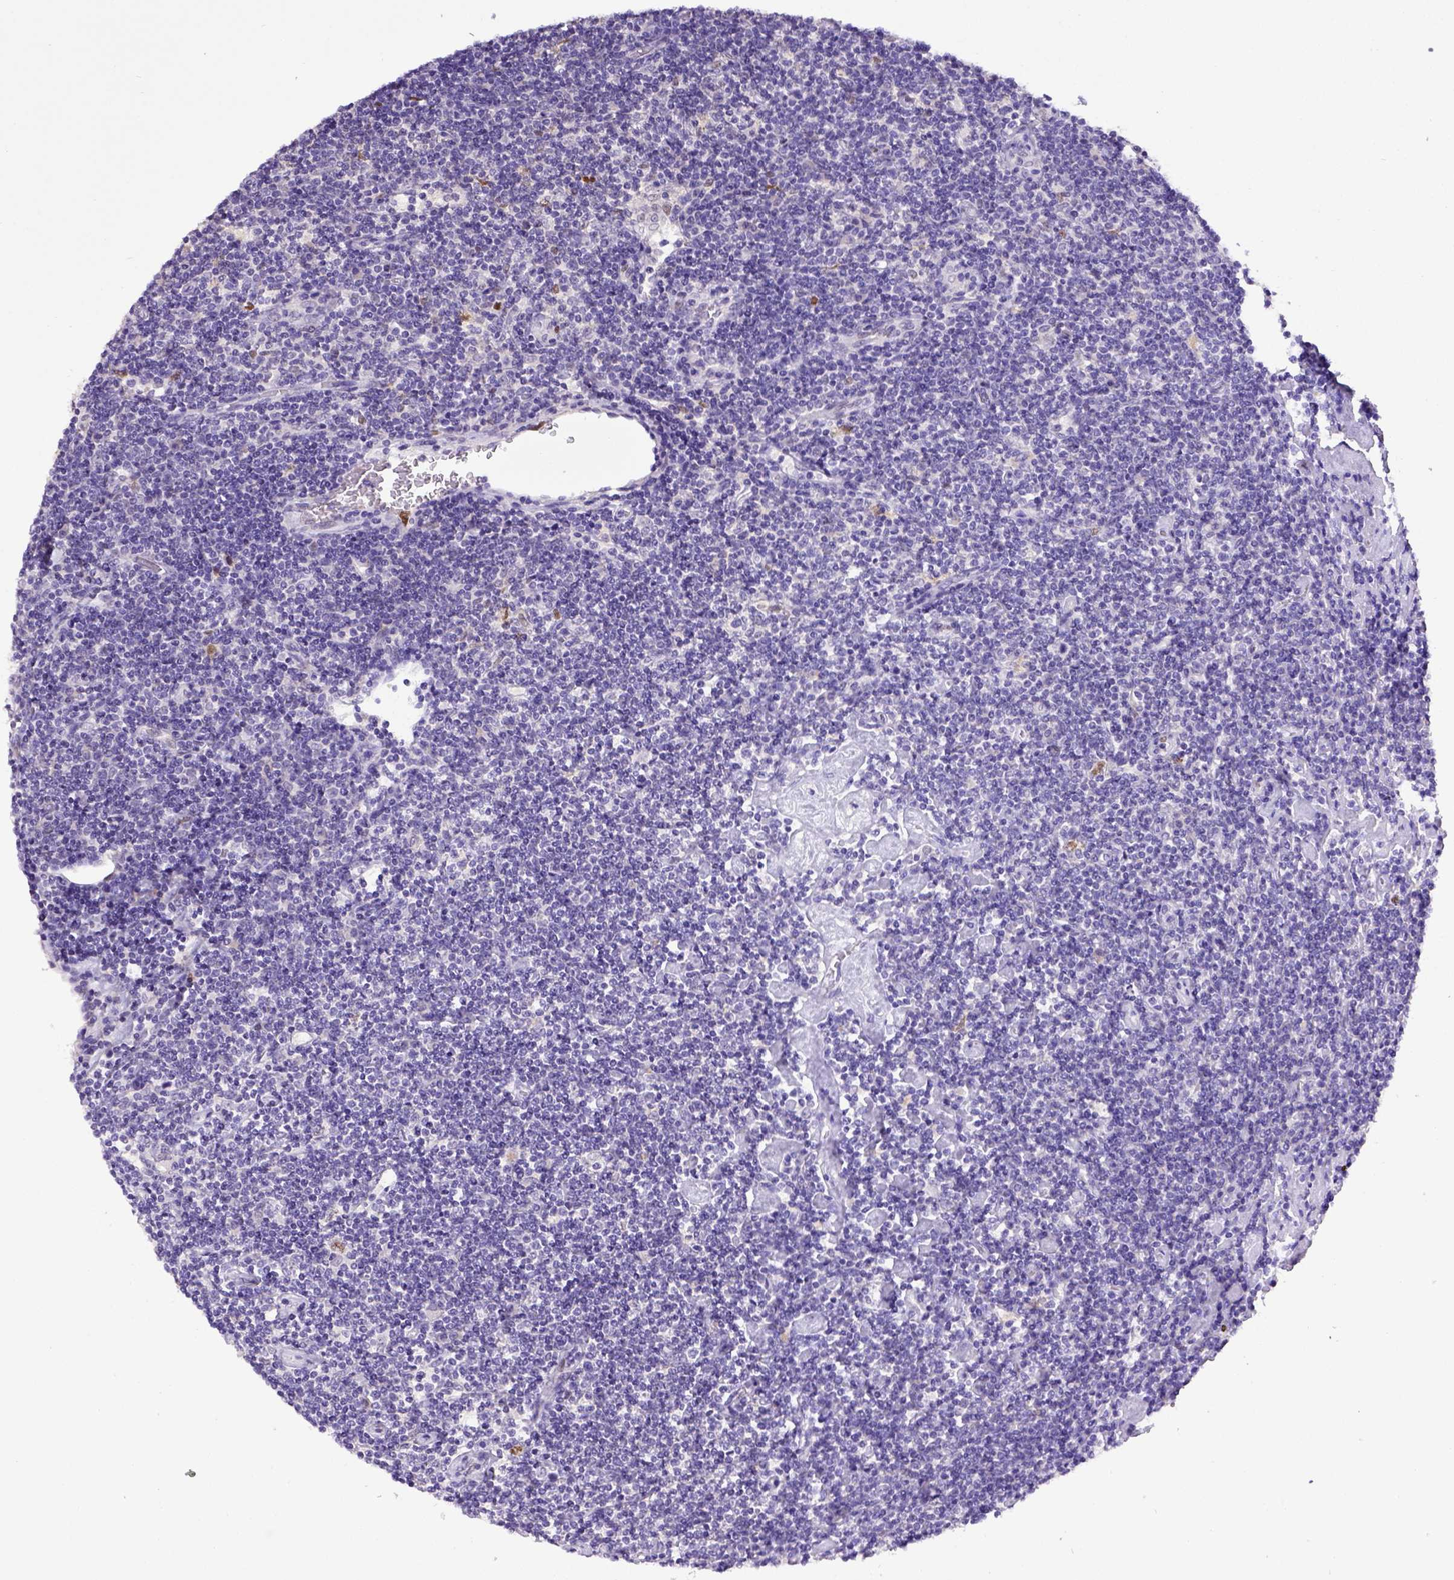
{"staining": {"intensity": "negative", "quantity": "none", "location": "none"}, "tissue": "lymphoma", "cell_type": "Tumor cells", "image_type": "cancer", "snomed": [{"axis": "morphology", "description": "Hodgkin's disease, NOS"}, {"axis": "topography", "description": "Lymph node"}], "caption": "This is a histopathology image of immunohistochemistry (IHC) staining of Hodgkin's disease, which shows no positivity in tumor cells.", "gene": "CDKN1A", "patient": {"sex": "male", "age": 40}}